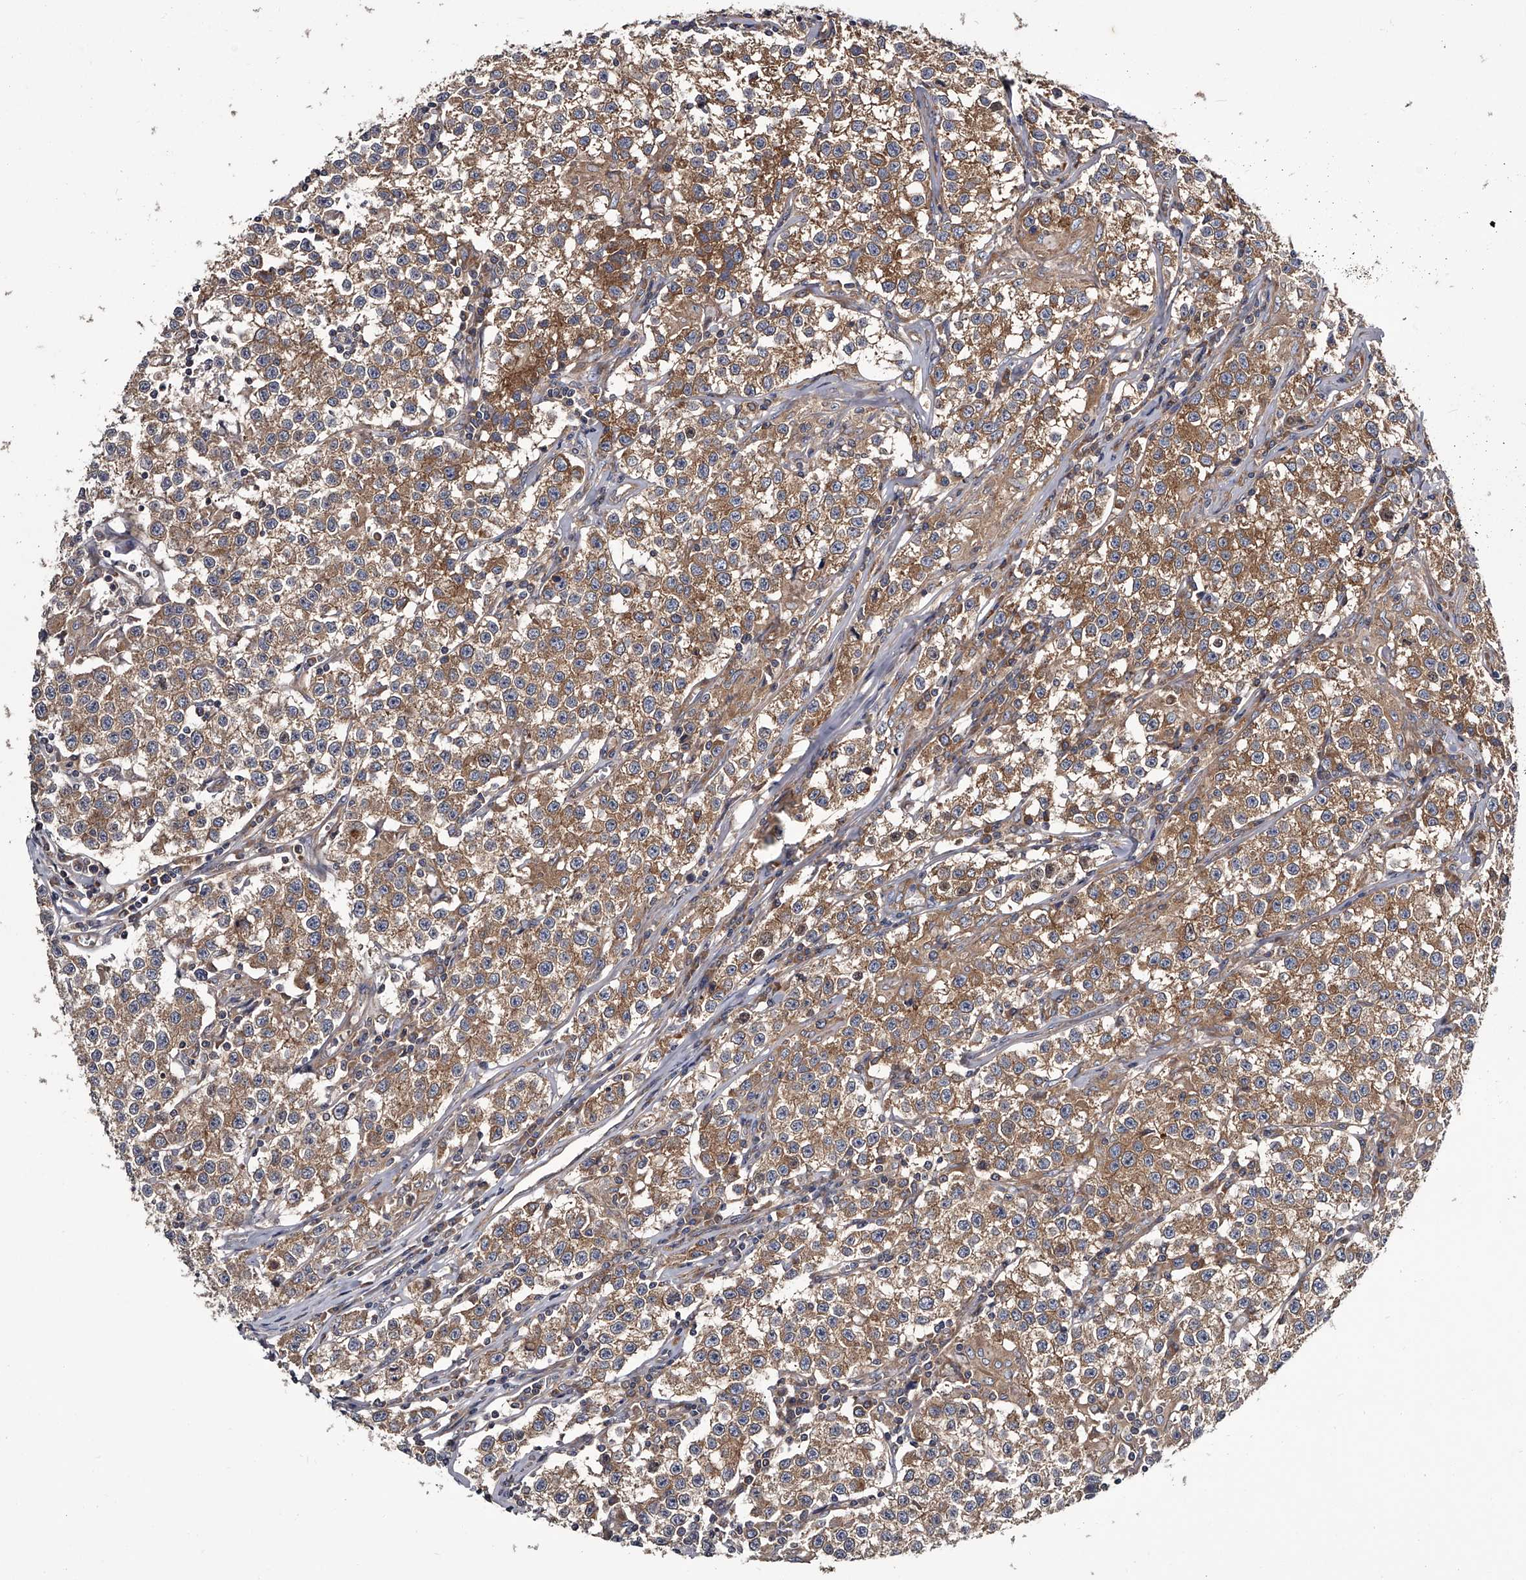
{"staining": {"intensity": "moderate", "quantity": ">75%", "location": "cytoplasmic/membranous"}, "tissue": "testis cancer", "cell_type": "Tumor cells", "image_type": "cancer", "snomed": [{"axis": "morphology", "description": "Seminoma, NOS"}, {"axis": "morphology", "description": "Carcinoma, Embryonal, NOS"}, {"axis": "topography", "description": "Testis"}], "caption": "Immunohistochemistry (IHC) (DAB (3,3'-diaminobenzidine)) staining of human embryonal carcinoma (testis) reveals moderate cytoplasmic/membranous protein positivity in about >75% of tumor cells.", "gene": "GAPVD1", "patient": {"sex": "male", "age": 43}}